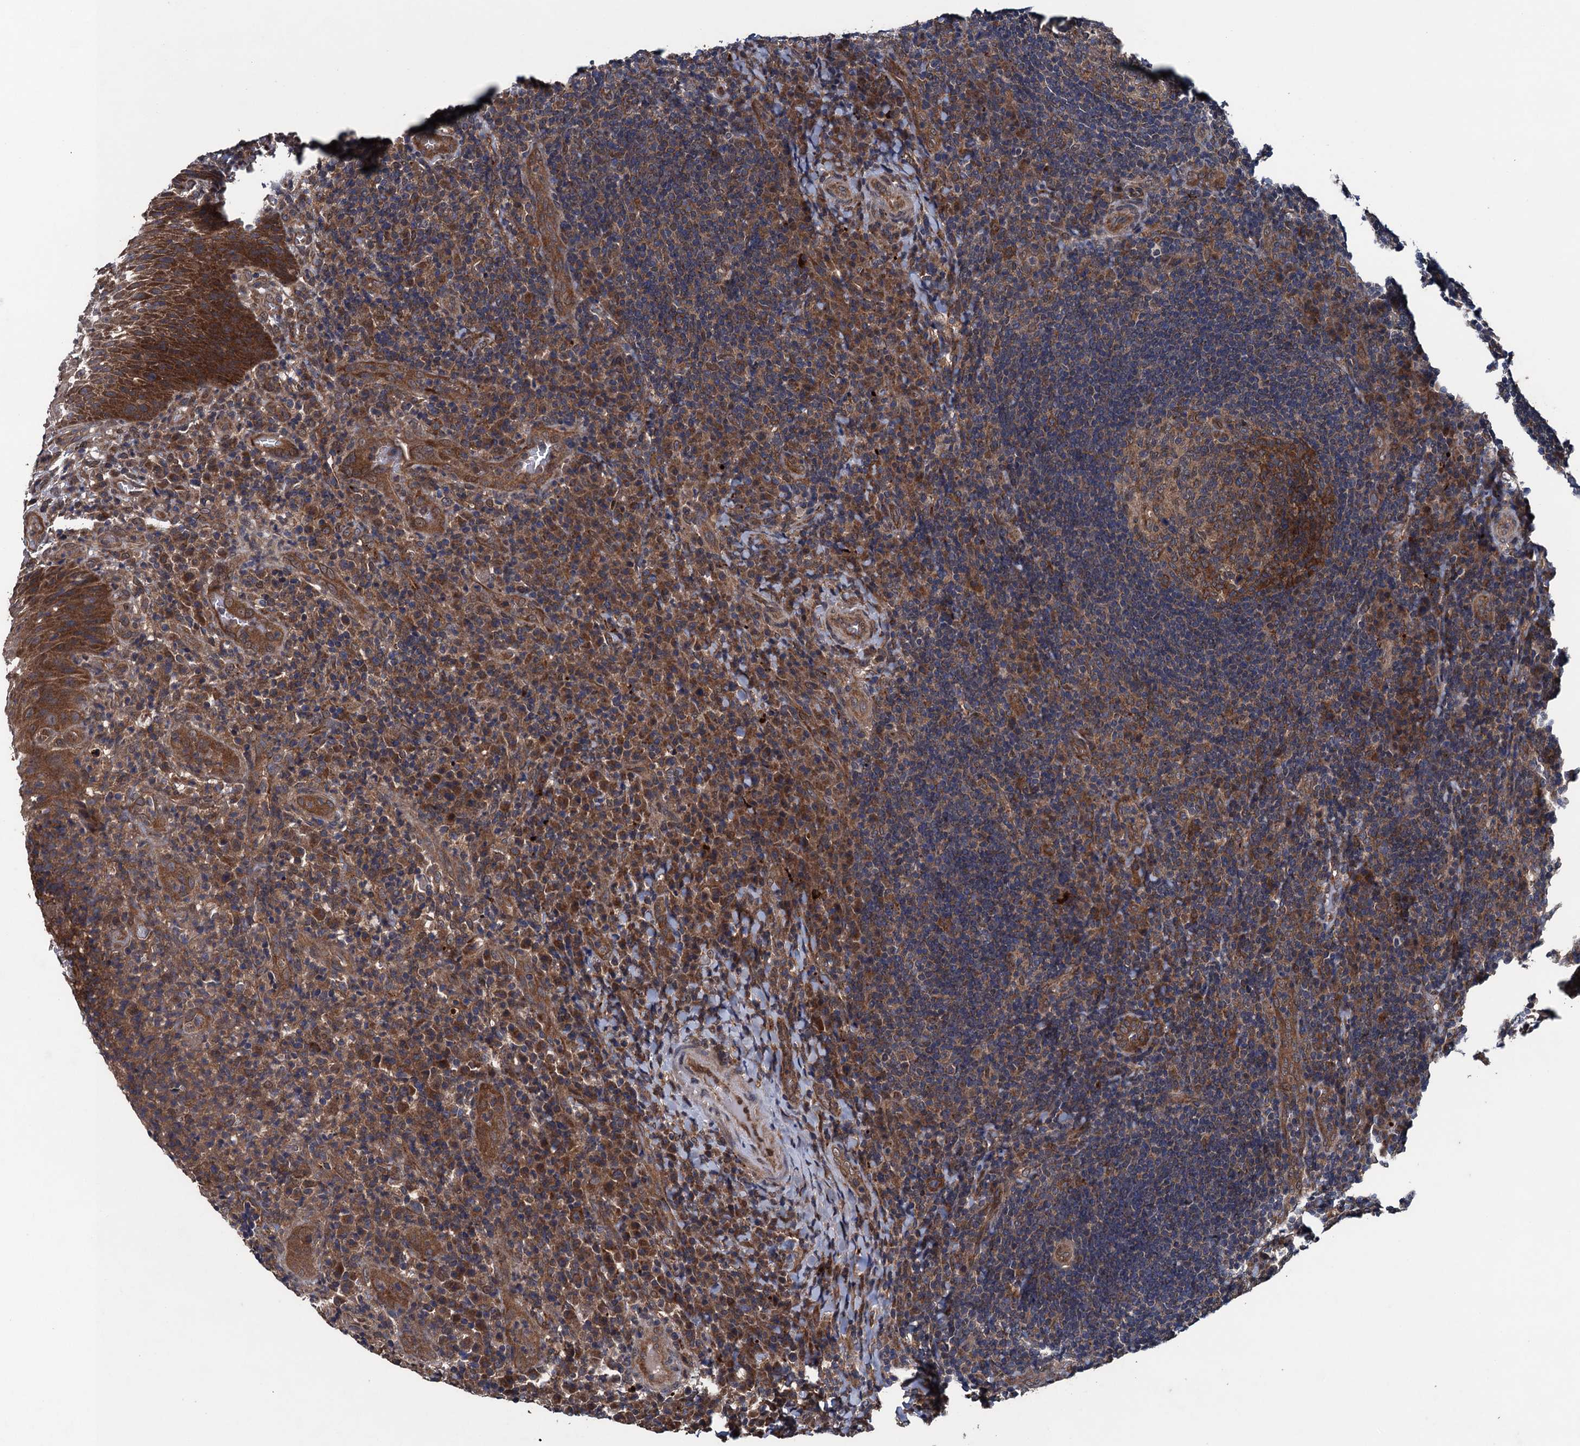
{"staining": {"intensity": "moderate", "quantity": ">75%", "location": "cytoplasmic/membranous"}, "tissue": "tonsil", "cell_type": "Germinal center cells", "image_type": "normal", "snomed": [{"axis": "morphology", "description": "Normal tissue, NOS"}, {"axis": "topography", "description": "Tonsil"}], "caption": "Immunohistochemical staining of benign tonsil demonstrates moderate cytoplasmic/membranous protein expression in approximately >75% of germinal center cells.", "gene": "BLTP3B", "patient": {"sex": "male", "age": 17}}